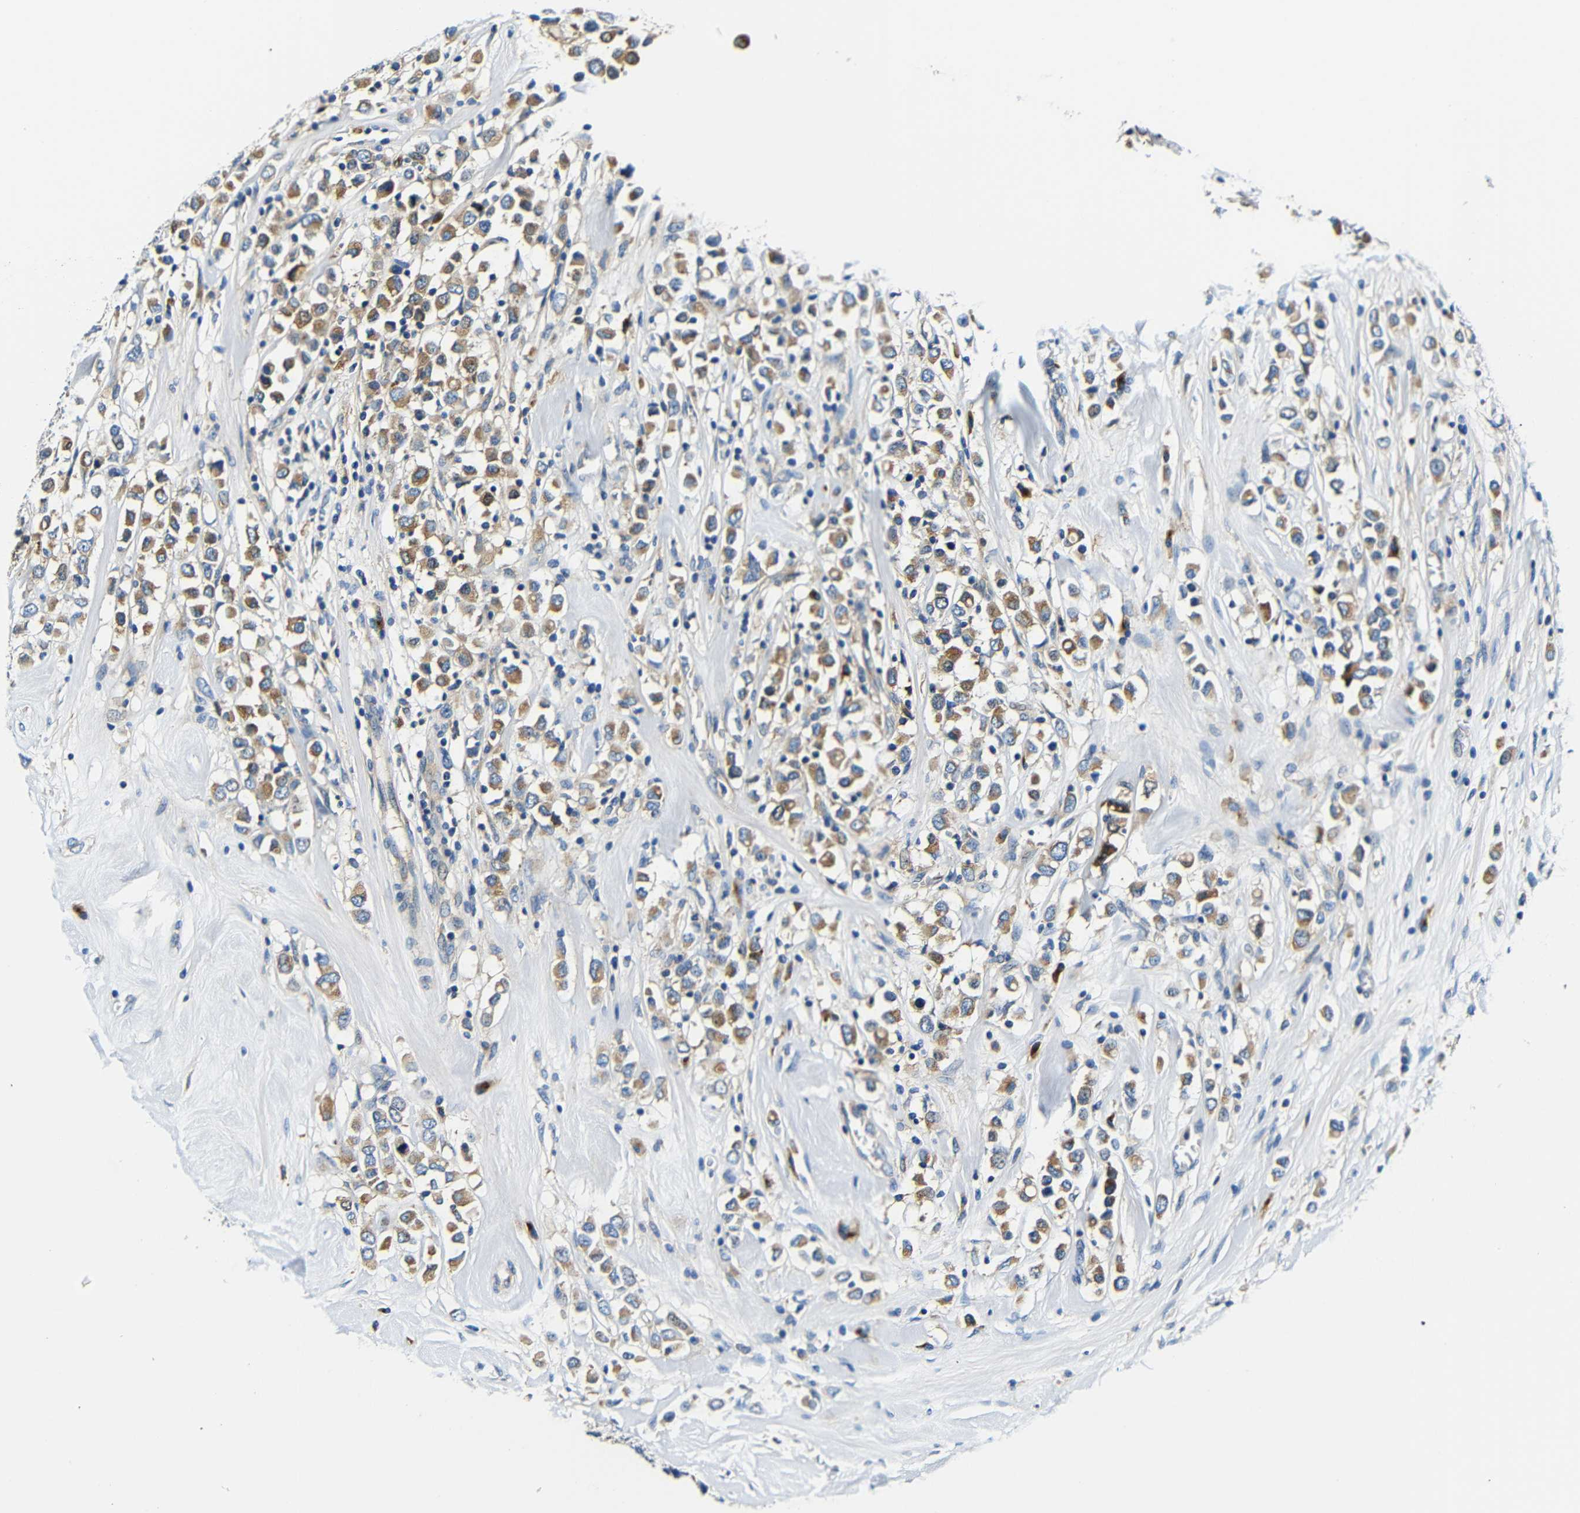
{"staining": {"intensity": "moderate", "quantity": ">75%", "location": "cytoplasmic/membranous"}, "tissue": "breast cancer", "cell_type": "Tumor cells", "image_type": "cancer", "snomed": [{"axis": "morphology", "description": "Duct carcinoma"}, {"axis": "topography", "description": "Breast"}], "caption": "A brown stain highlights moderate cytoplasmic/membranous expression of a protein in human breast invasive ductal carcinoma tumor cells.", "gene": "USO1", "patient": {"sex": "female", "age": 61}}